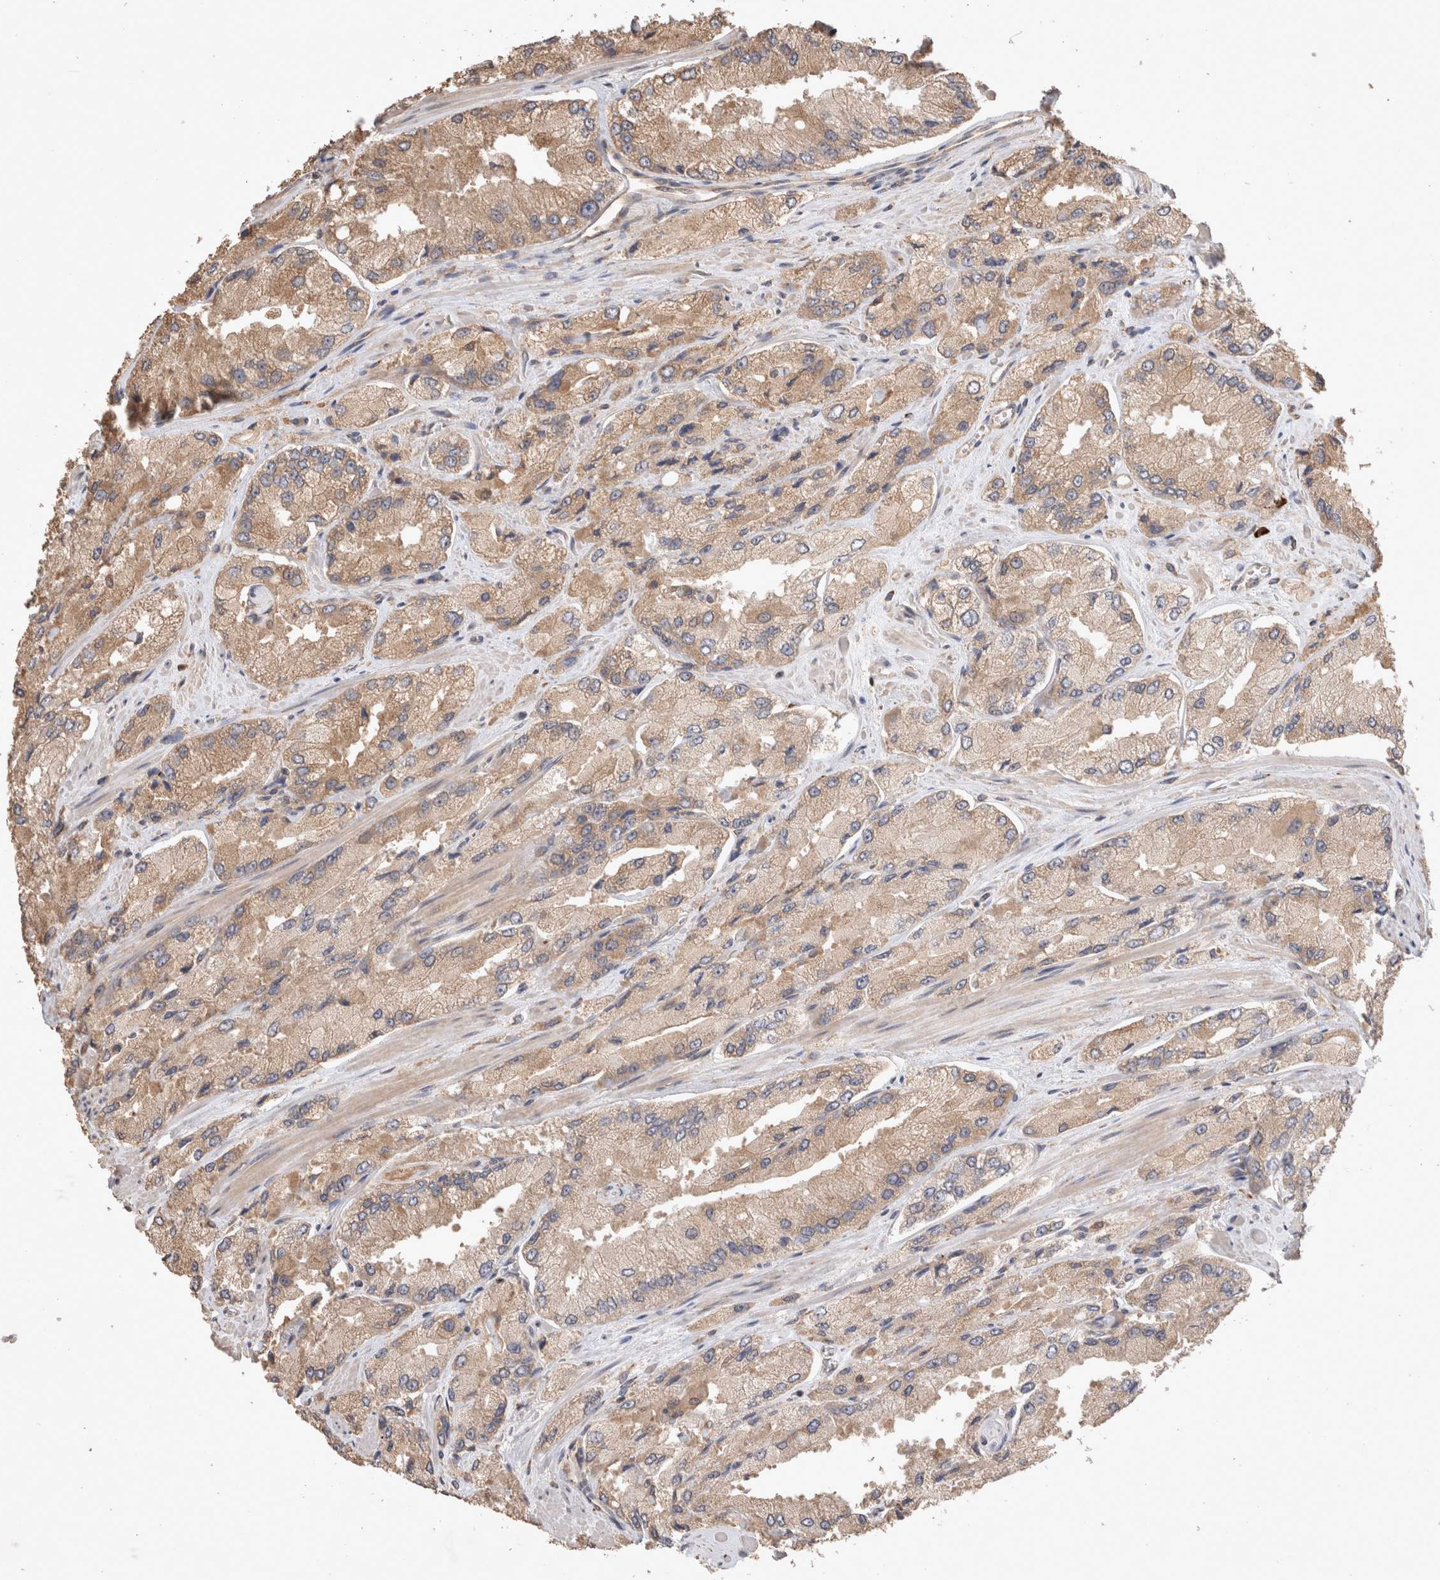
{"staining": {"intensity": "weak", "quantity": ">75%", "location": "cytoplasmic/membranous"}, "tissue": "prostate cancer", "cell_type": "Tumor cells", "image_type": "cancer", "snomed": [{"axis": "morphology", "description": "Adenocarcinoma, High grade"}, {"axis": "topography", "description": "Prostate"}], "caption": "Immunohistochemical staining of human prostate cancer (adenocarcinoma (high-grade)) reveals weak cytoplasmic/membranous protein staining in approximately >75% of tumor cells.", "gene": "HROB", "patient": {"sex": "male", "age": 58}}